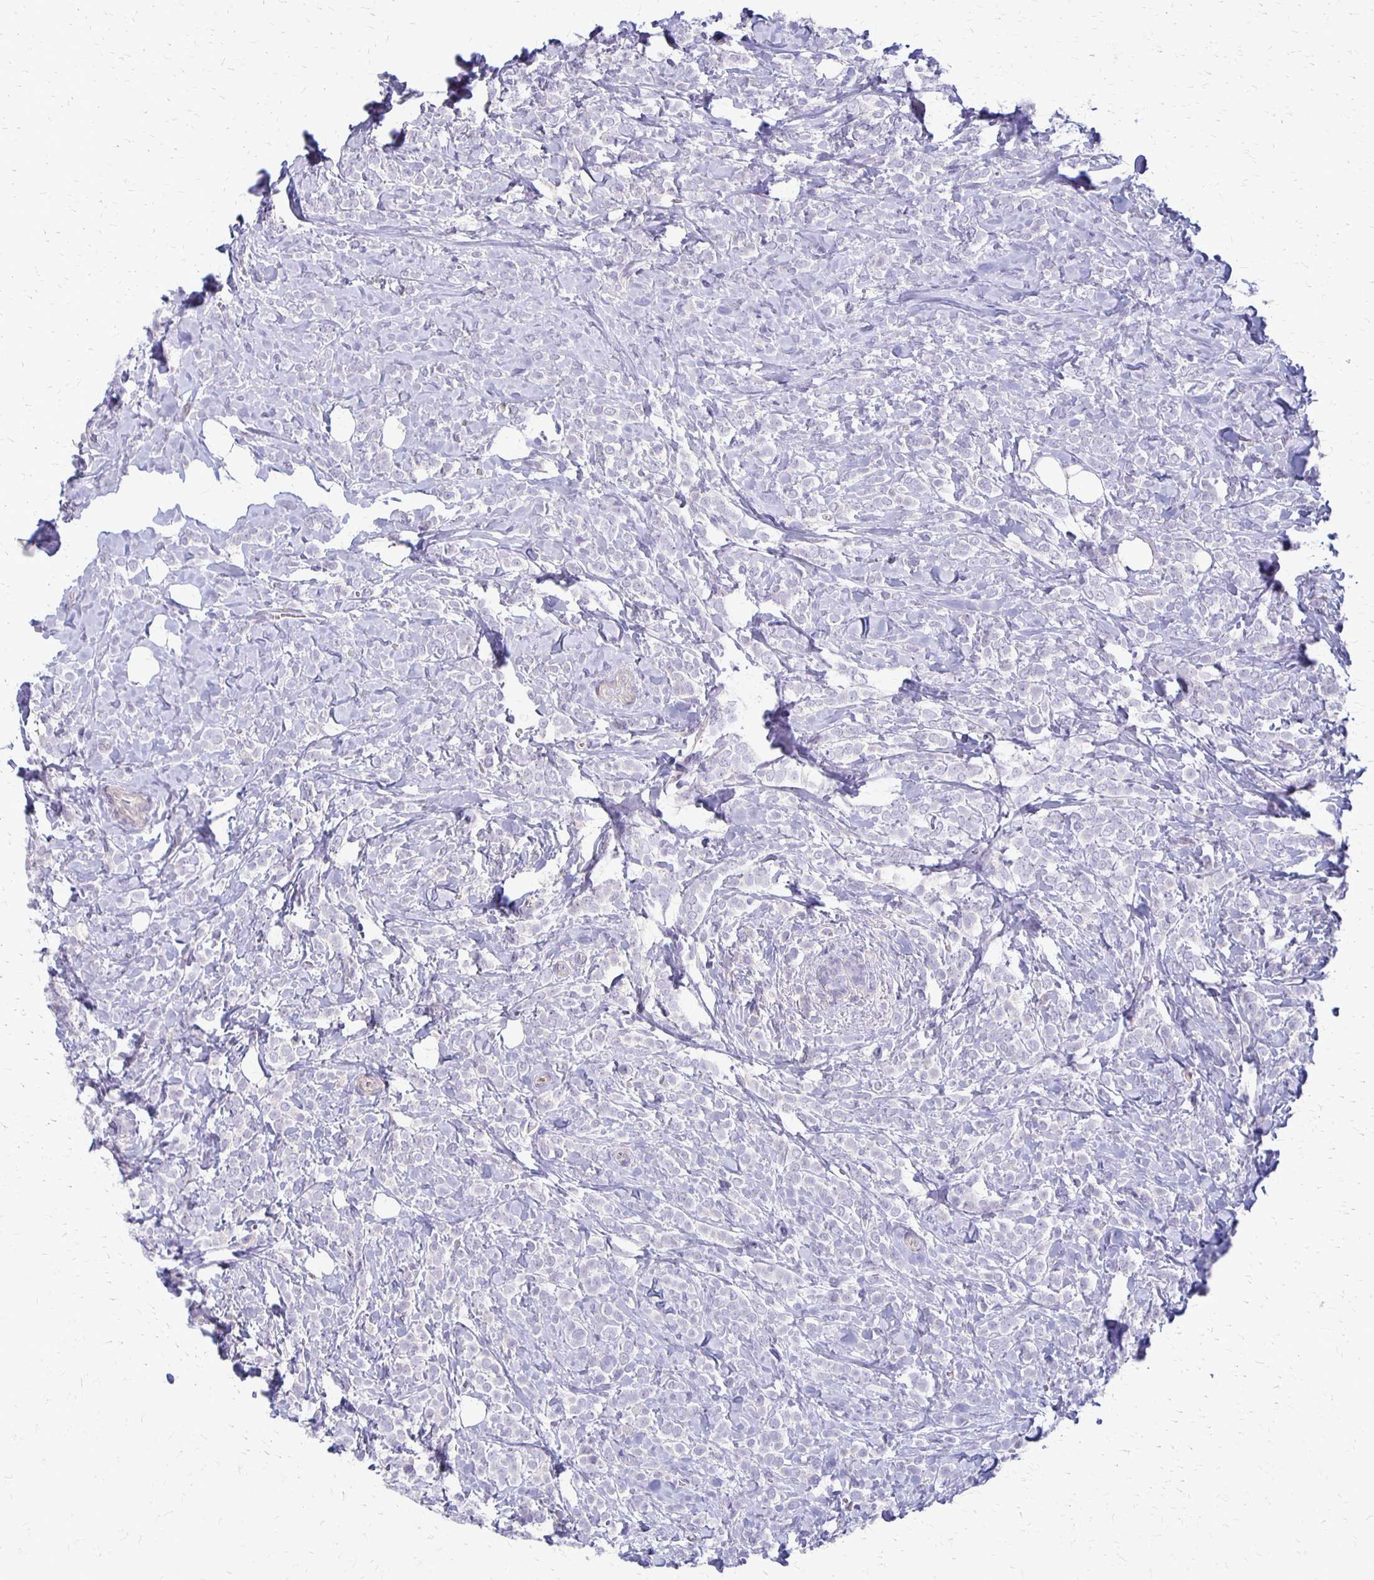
{"staining": {"intensity": "negative", "quantity": "none", "location": "none"}, "tissue": "breast cancer", "cell_type": "Tumor cells", "image_type": "cancer", "snomed": [{"axis": "morphology", "description": "Lobular carcinoma"}, {"axis": "topography", "description": "Breast"}], "caption": "Immunohistochemistry (IHC) photomicrograph of neoplastic tissue: breast lobular carcinoma stained with DAB (3,3'-diaminobenzidine) shows no significant protein positivity in tumor cells.", "gene": "RHOC", "patient": {"sex": "female", "age": 49}}